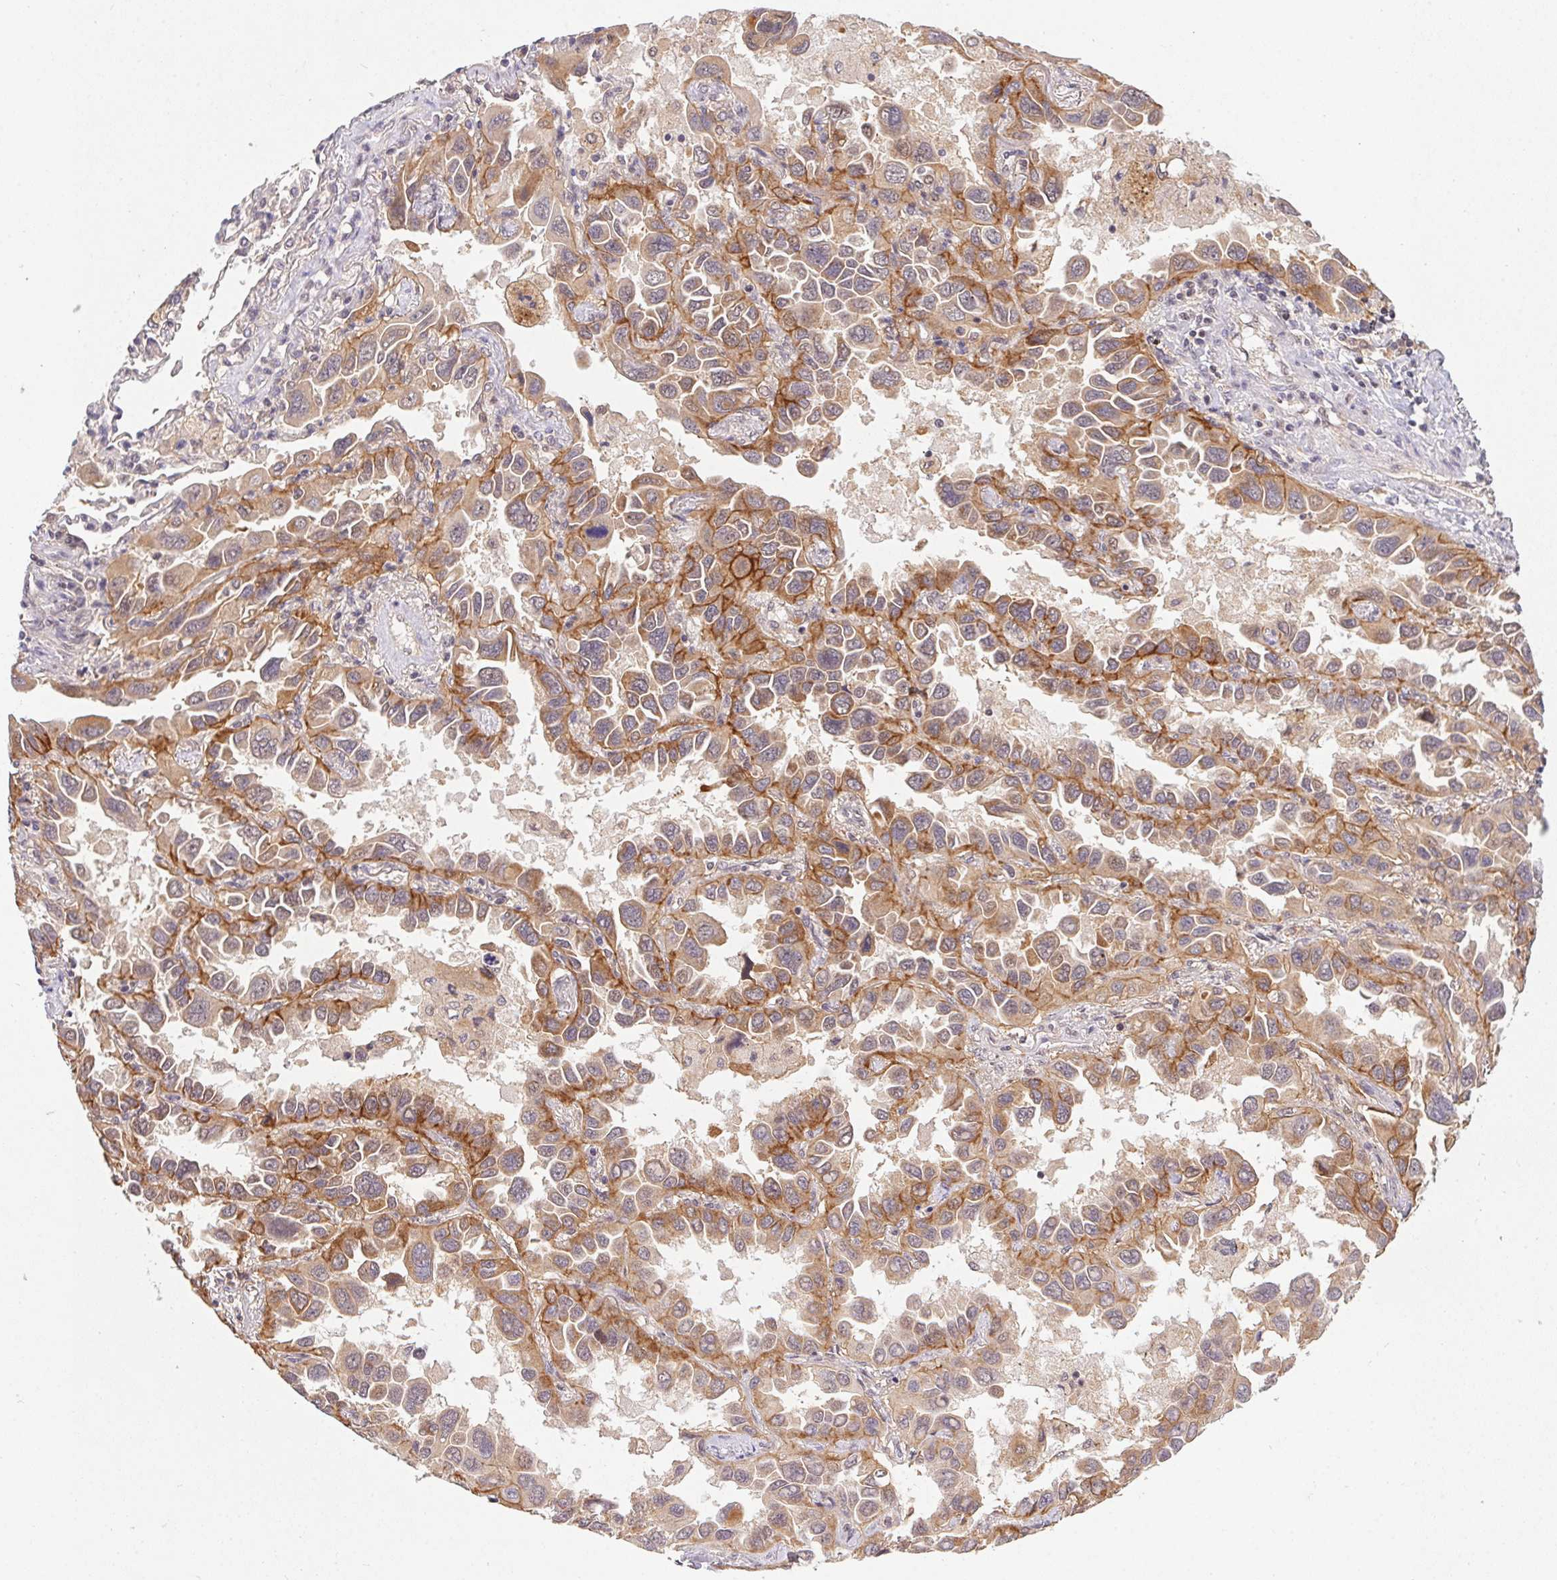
{"staining": {"intensity": "moderate", "quantity": "25%-75%", "location": "cytoplasmic/membranous"}, "tissue": "lung cancer", "cell_type": "Tumor cells", "image_type": "cancer", "snomed": [{"axis": "morphology", "description": "Adenocarcinoma, NOS"}, {"axis": "topography", "description": "Lung"}], "caption": "Immunohistochemistry (IHC) (DAB (3,3'-diaminobenzidine)) staining of human lung adenocarcinoma exhibits moderate cytoplasmic/membranous protein positivity in about 25%-75% of tumor cells.", "gene": "SLC52A2", "patient": {"sex": "male", "age": 64}}